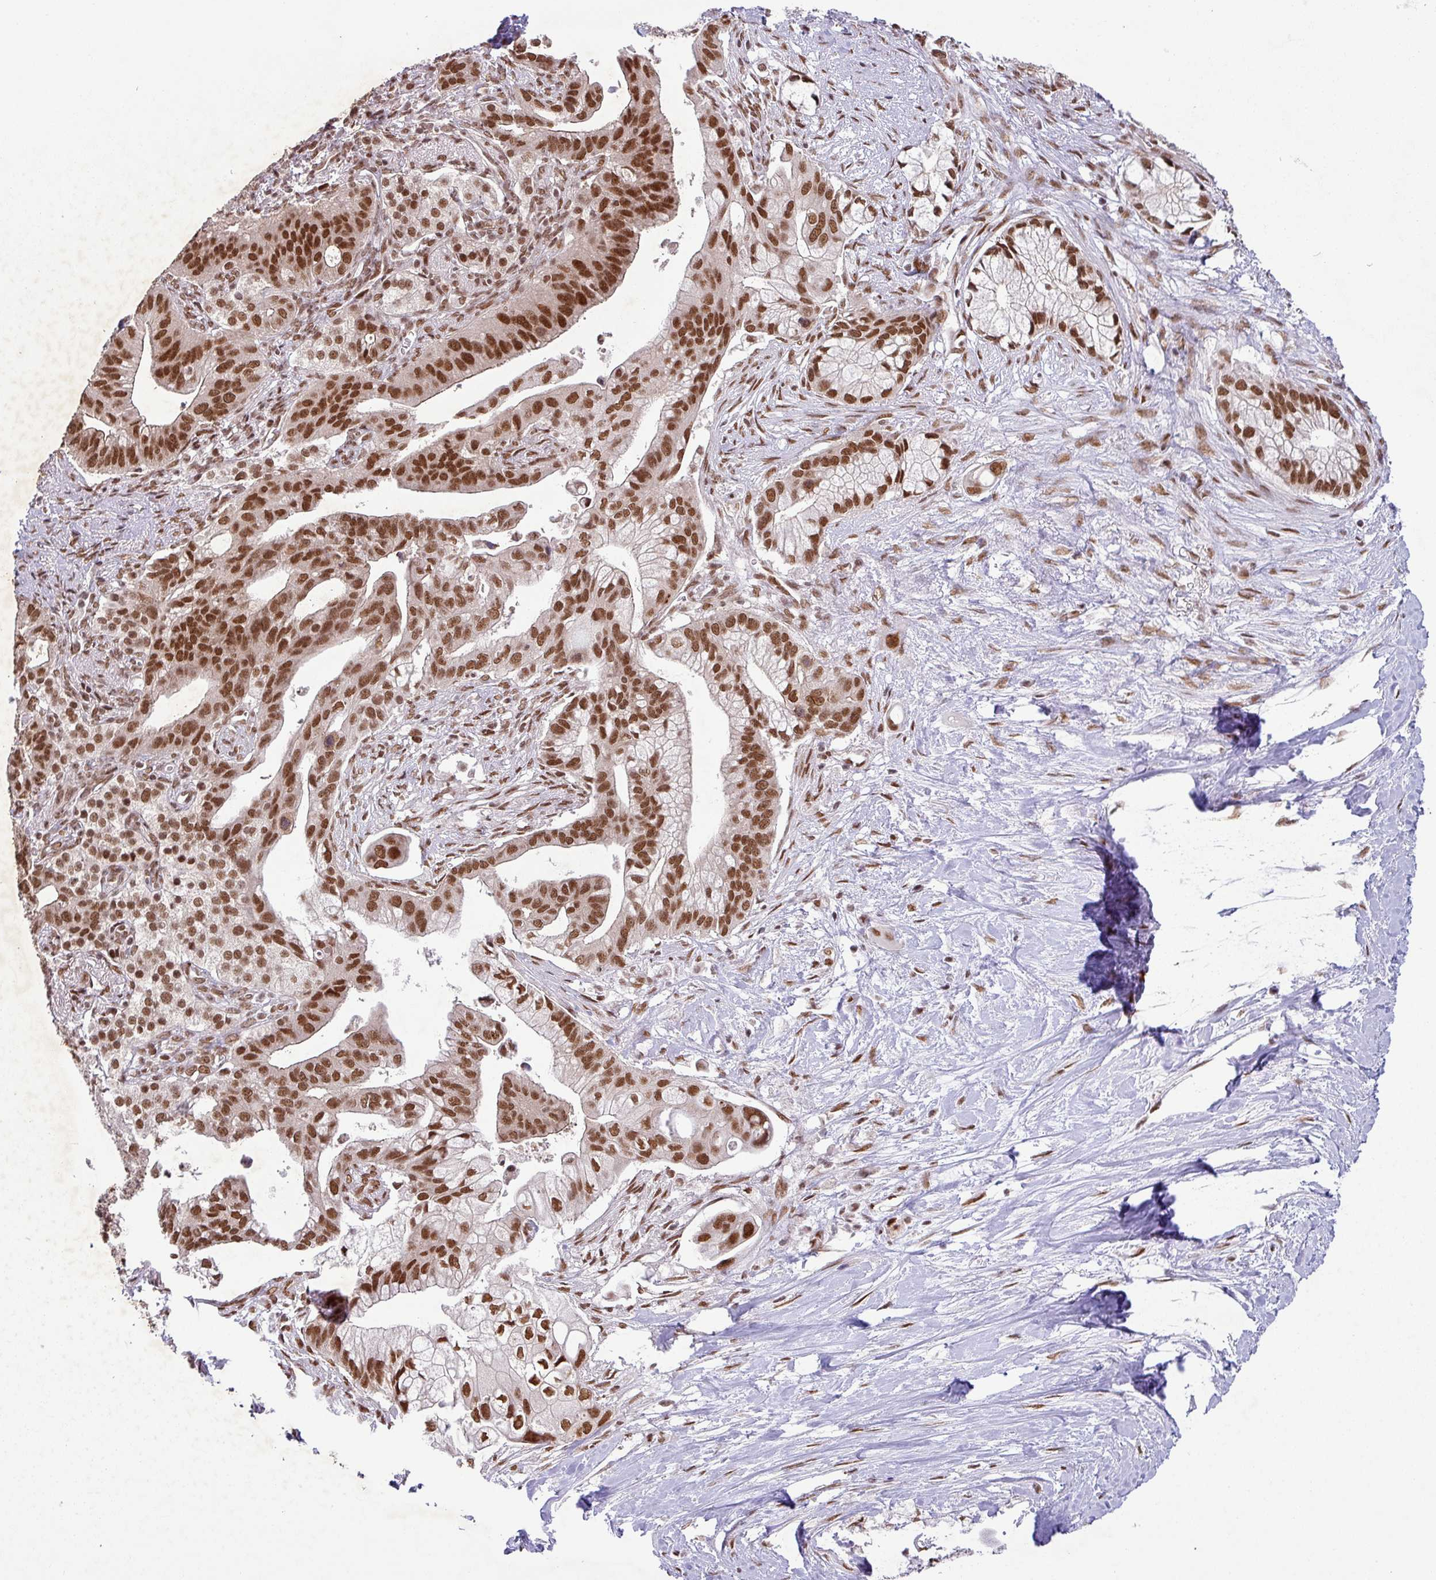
{"staining": {"intensity": "strong", "quantity": ">75%", "location": "nuclear"}, "tissue": "pancreatic cancer", "cell_type": "Tumor cells", "image_type": "cancer", "snomed": [{"axis": "morphology", "description": "Adenocarcinoma, NOS"}, {"axis": "topography", "description": "Pancreas"}], "caption": "Pancreatic adenocarcinoma tissue demonstrates strong nuclear staining in approximately >75% of tumor cells The staining was performed using DAB (3,3'-diaminobenzidine), with brown indicating positive protein expression. Nuclei are stained blue with hematoxylin.", "gene": "SRSF2", "patient": {"sex": "male", "age": 68}}